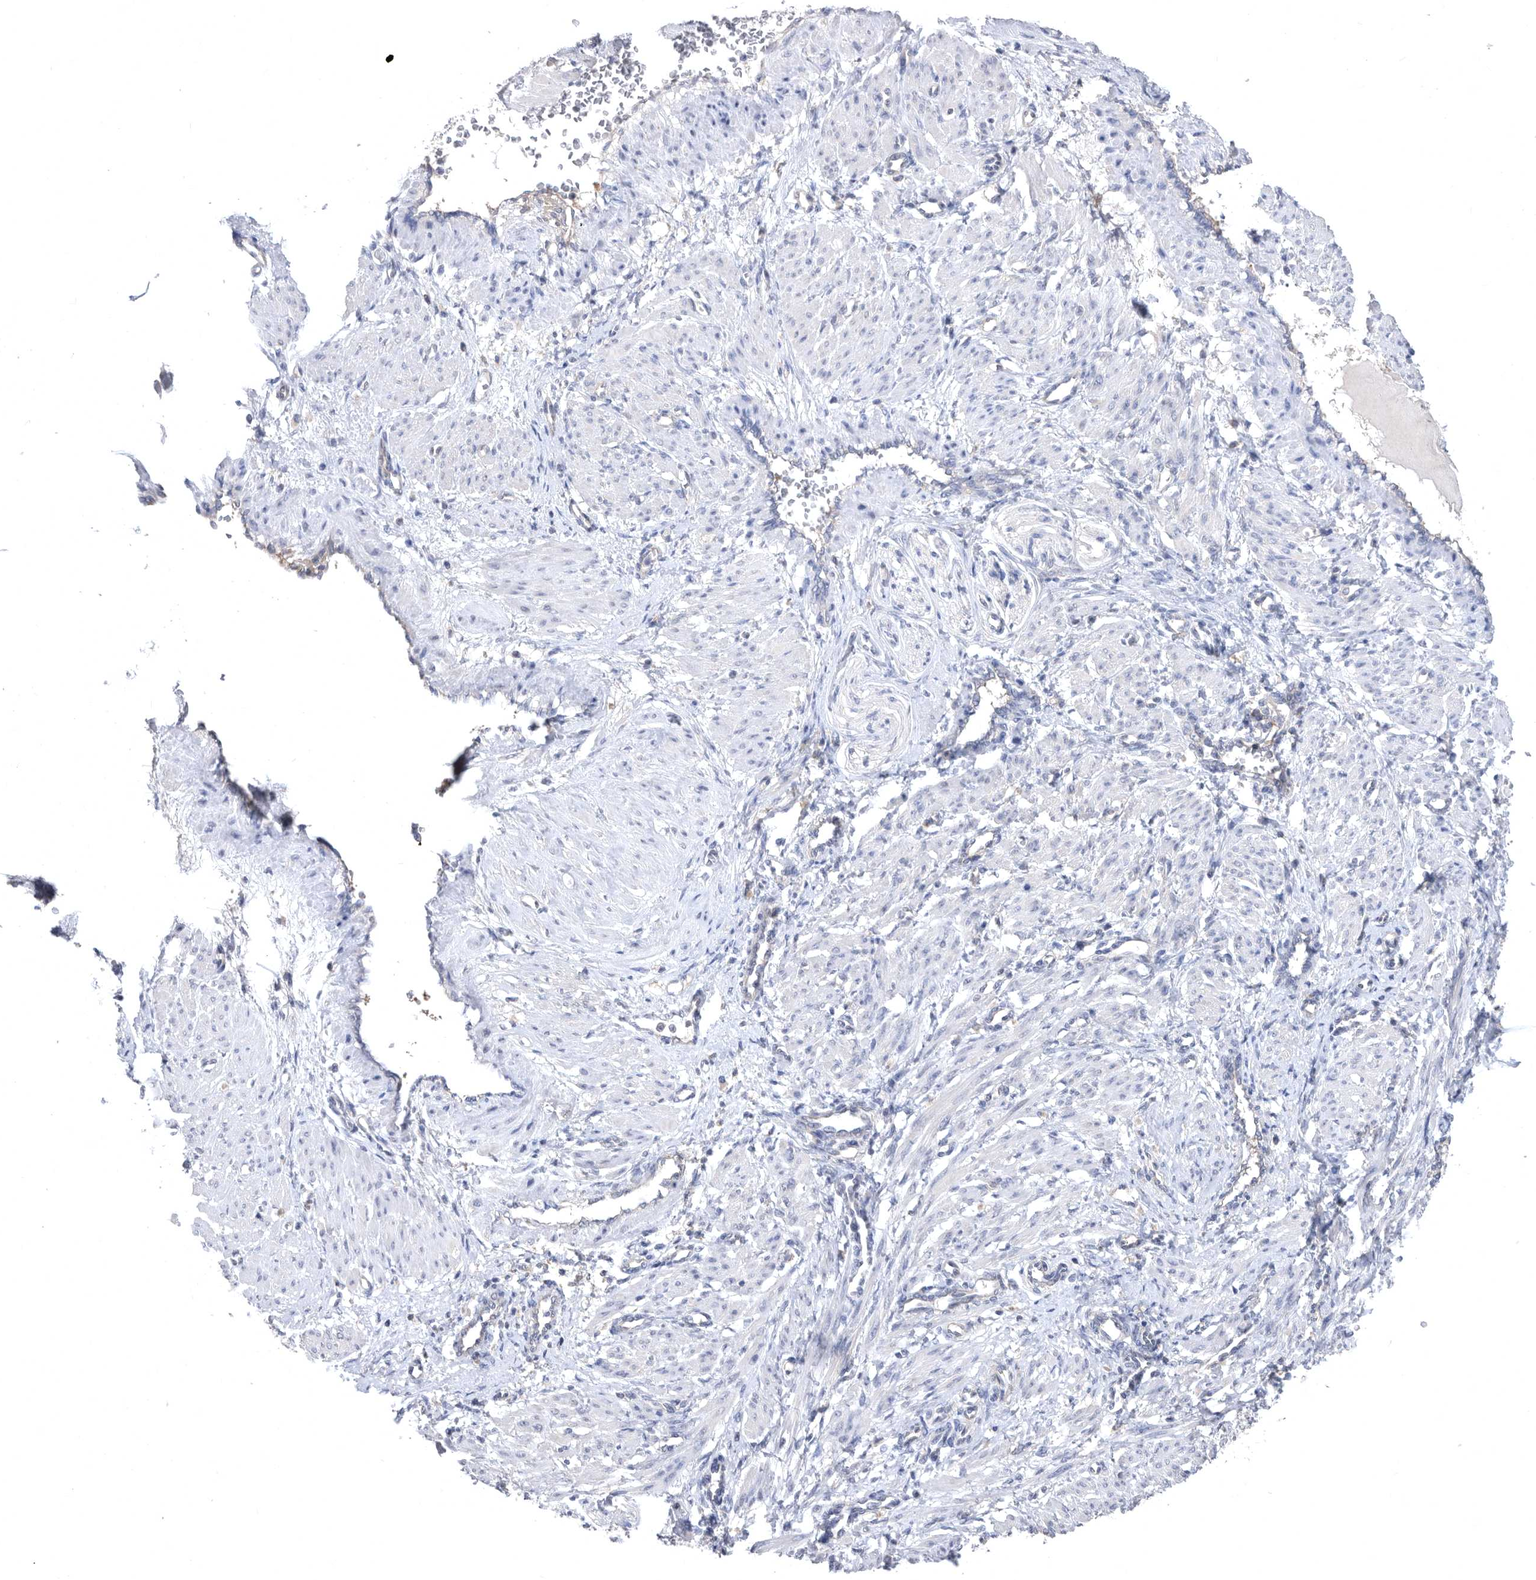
{"staining": {"intensity": "negative", "quantity": "none", "location": "none"}, "tissue": "smooth muscle", "cell_type": "Smooth muscle cells", "image_type": "normal", "snomed": [{"axis": "morphology", "description": "Normal tissue, NOS"}, {"axis": "topography", "description": "Endometrium"}], "caption": "Immunohistochemical staining of normal human smooth muscle demonstrates no significant expression in smooth muscle cells.", "gene": "CCT4", "patient": {"sex": "female", "age": 33}}